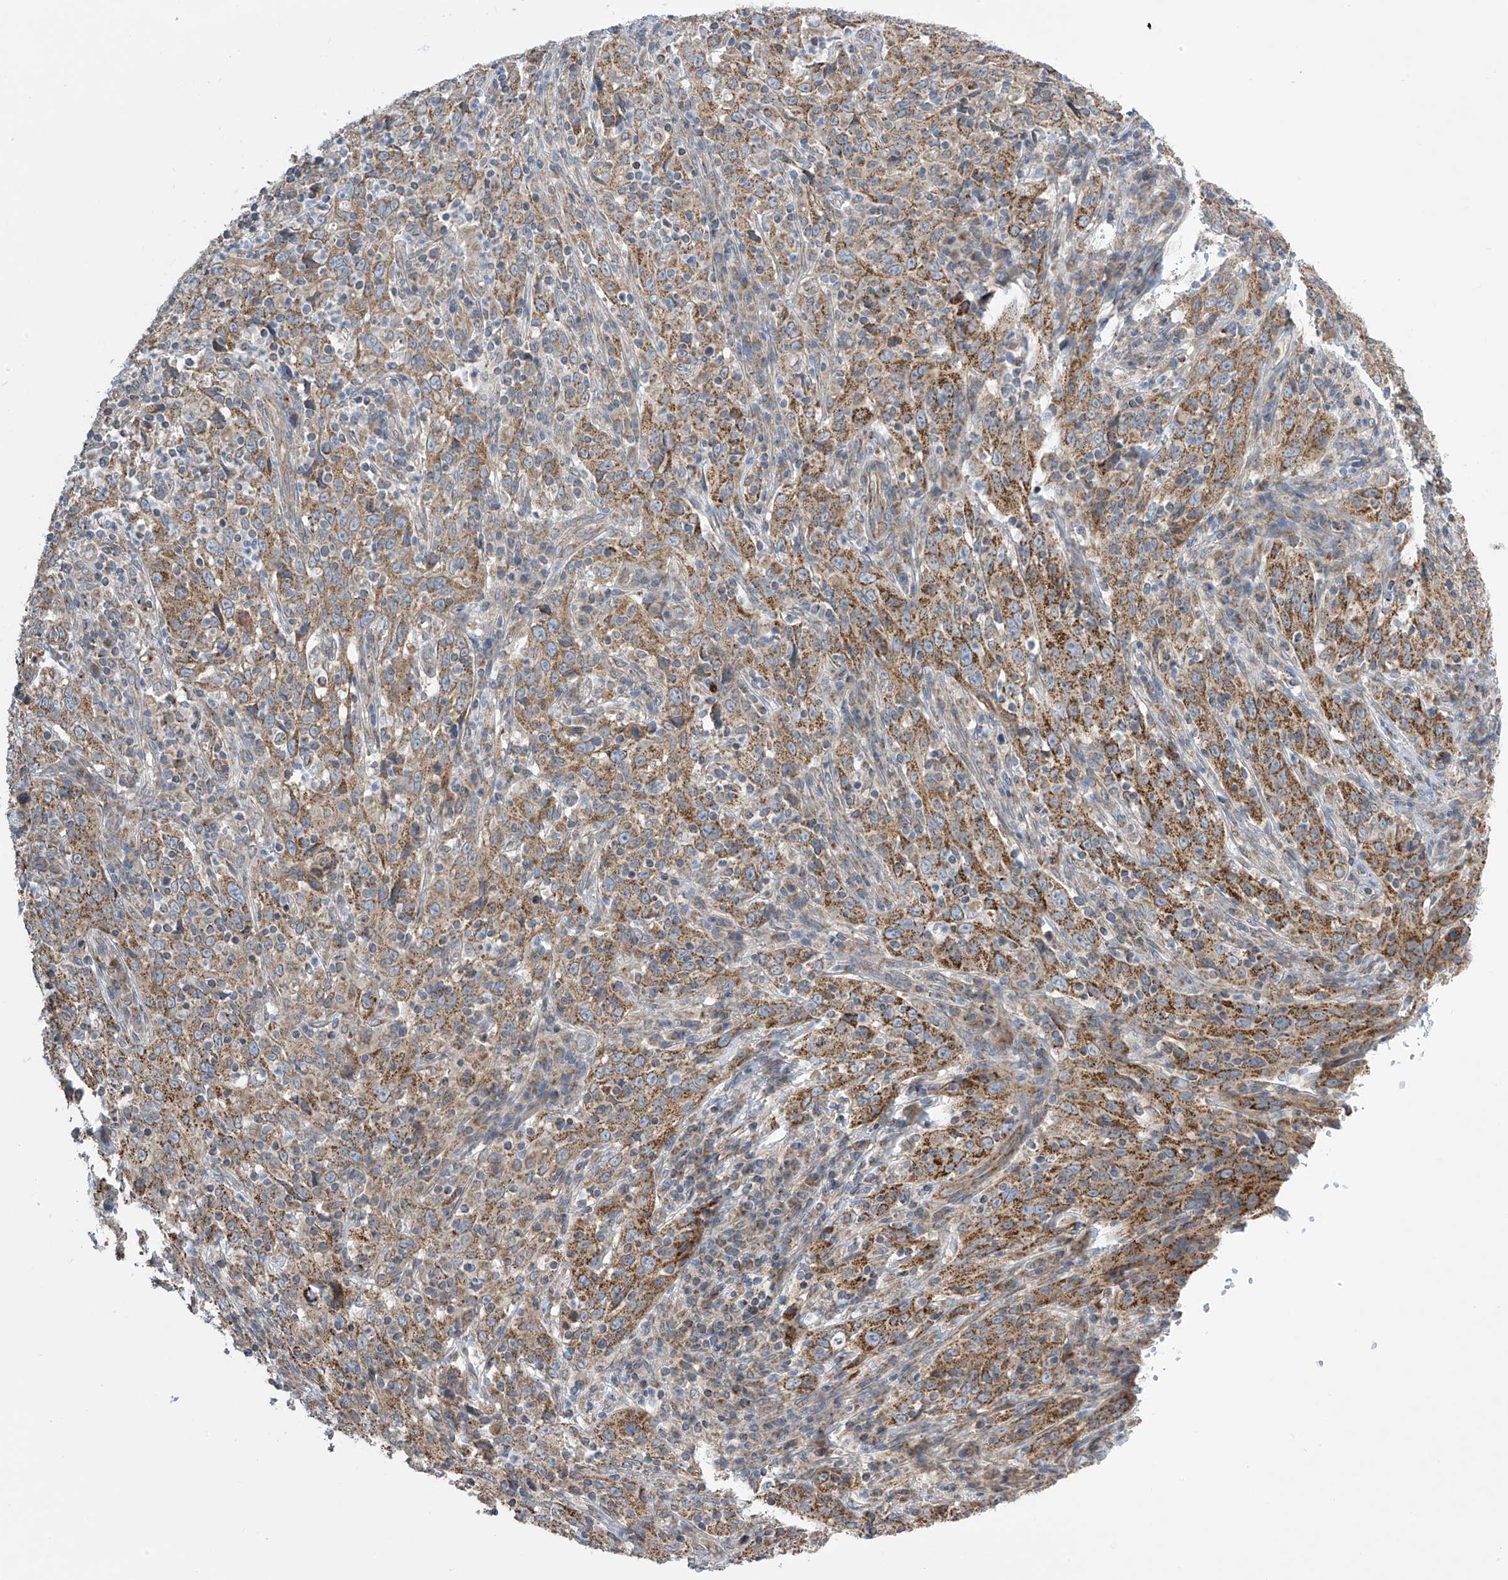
{"staining": {"intensity": "moderate", "quantity": ">75%", "location": "cytoplasmic/membranous"}, "tissue": "cervical cancer", "cell_type": "Tumor cells", "image_type": "cancer", "snomed": [{"axis": "morphology", "description": "Squamous cell carcinoma, NOS"}, {"axis": "topography", "description": "Cervix"}], "caption": "Immunohistochemistry (DAB) staining of cervical squamous cell carcinoma reveals moderate cytoplasmic/membranous protein staining in approximately >75% of tumor cells.", "gene": "PNPT1", "patient": {"sex": "female", "age": 46}}